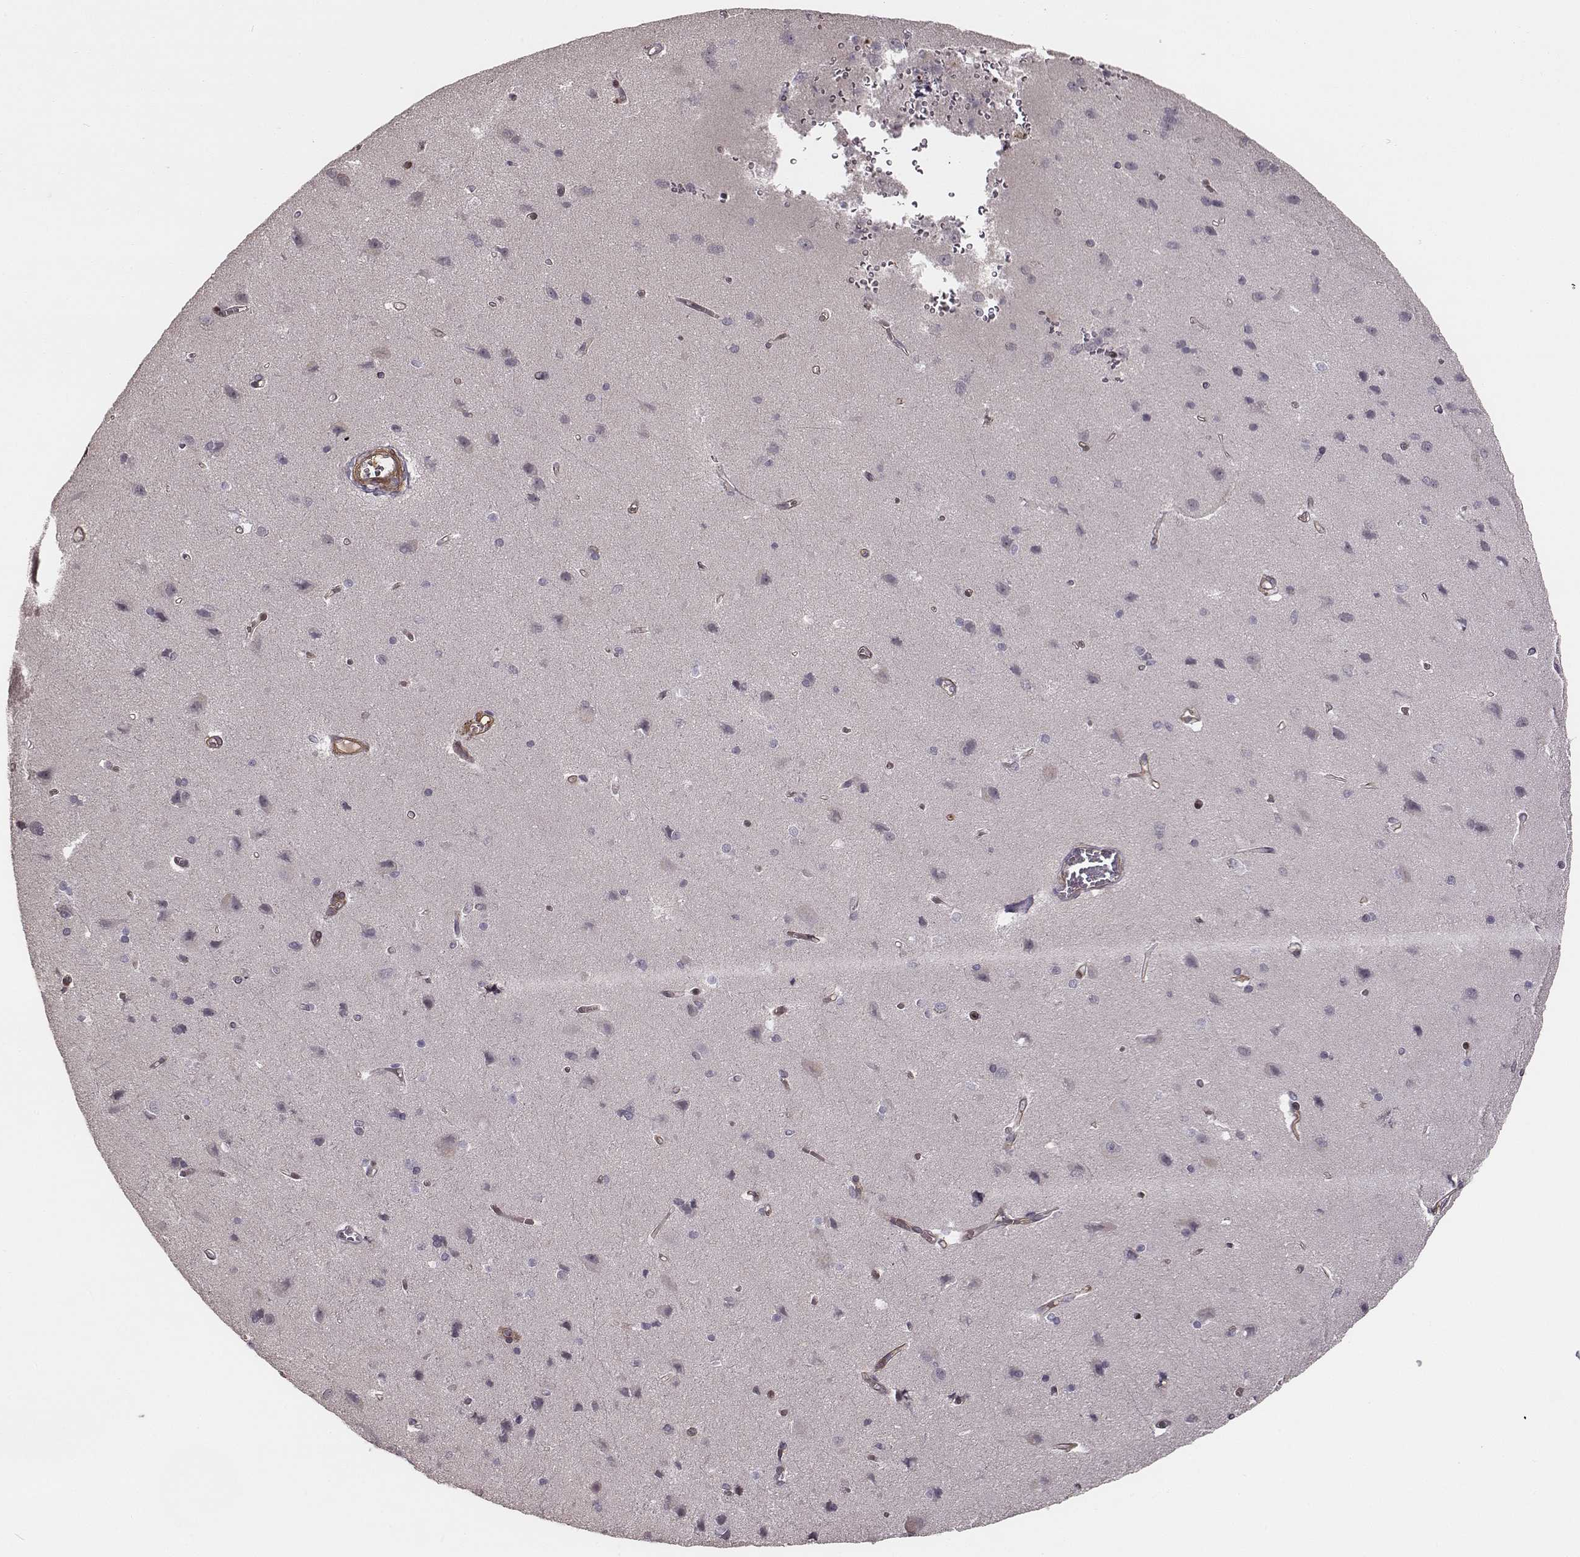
{"staining": {"intensity": "moderate", "quantity": "25%-75%", "location": "cytoplasmic/membranous"}, "tissue": "cerebral cortex", "cell_type": "Endothelial cells", "image_type": "normal", "snomed": [{"axis": "morphology", "description": "Normal tissue, NOS"}, {"axis": "topography", "description": "Cerebral cortex"}], "caption": "Protein staining of normal cerebral cortex reveals moderate cytoplasmic/membranous staining in about 25%-75% of endothelial cells. Nuclei are stained in blue.", "gene": "ZYX", "patient": {"sex": "male", "age": 37}}